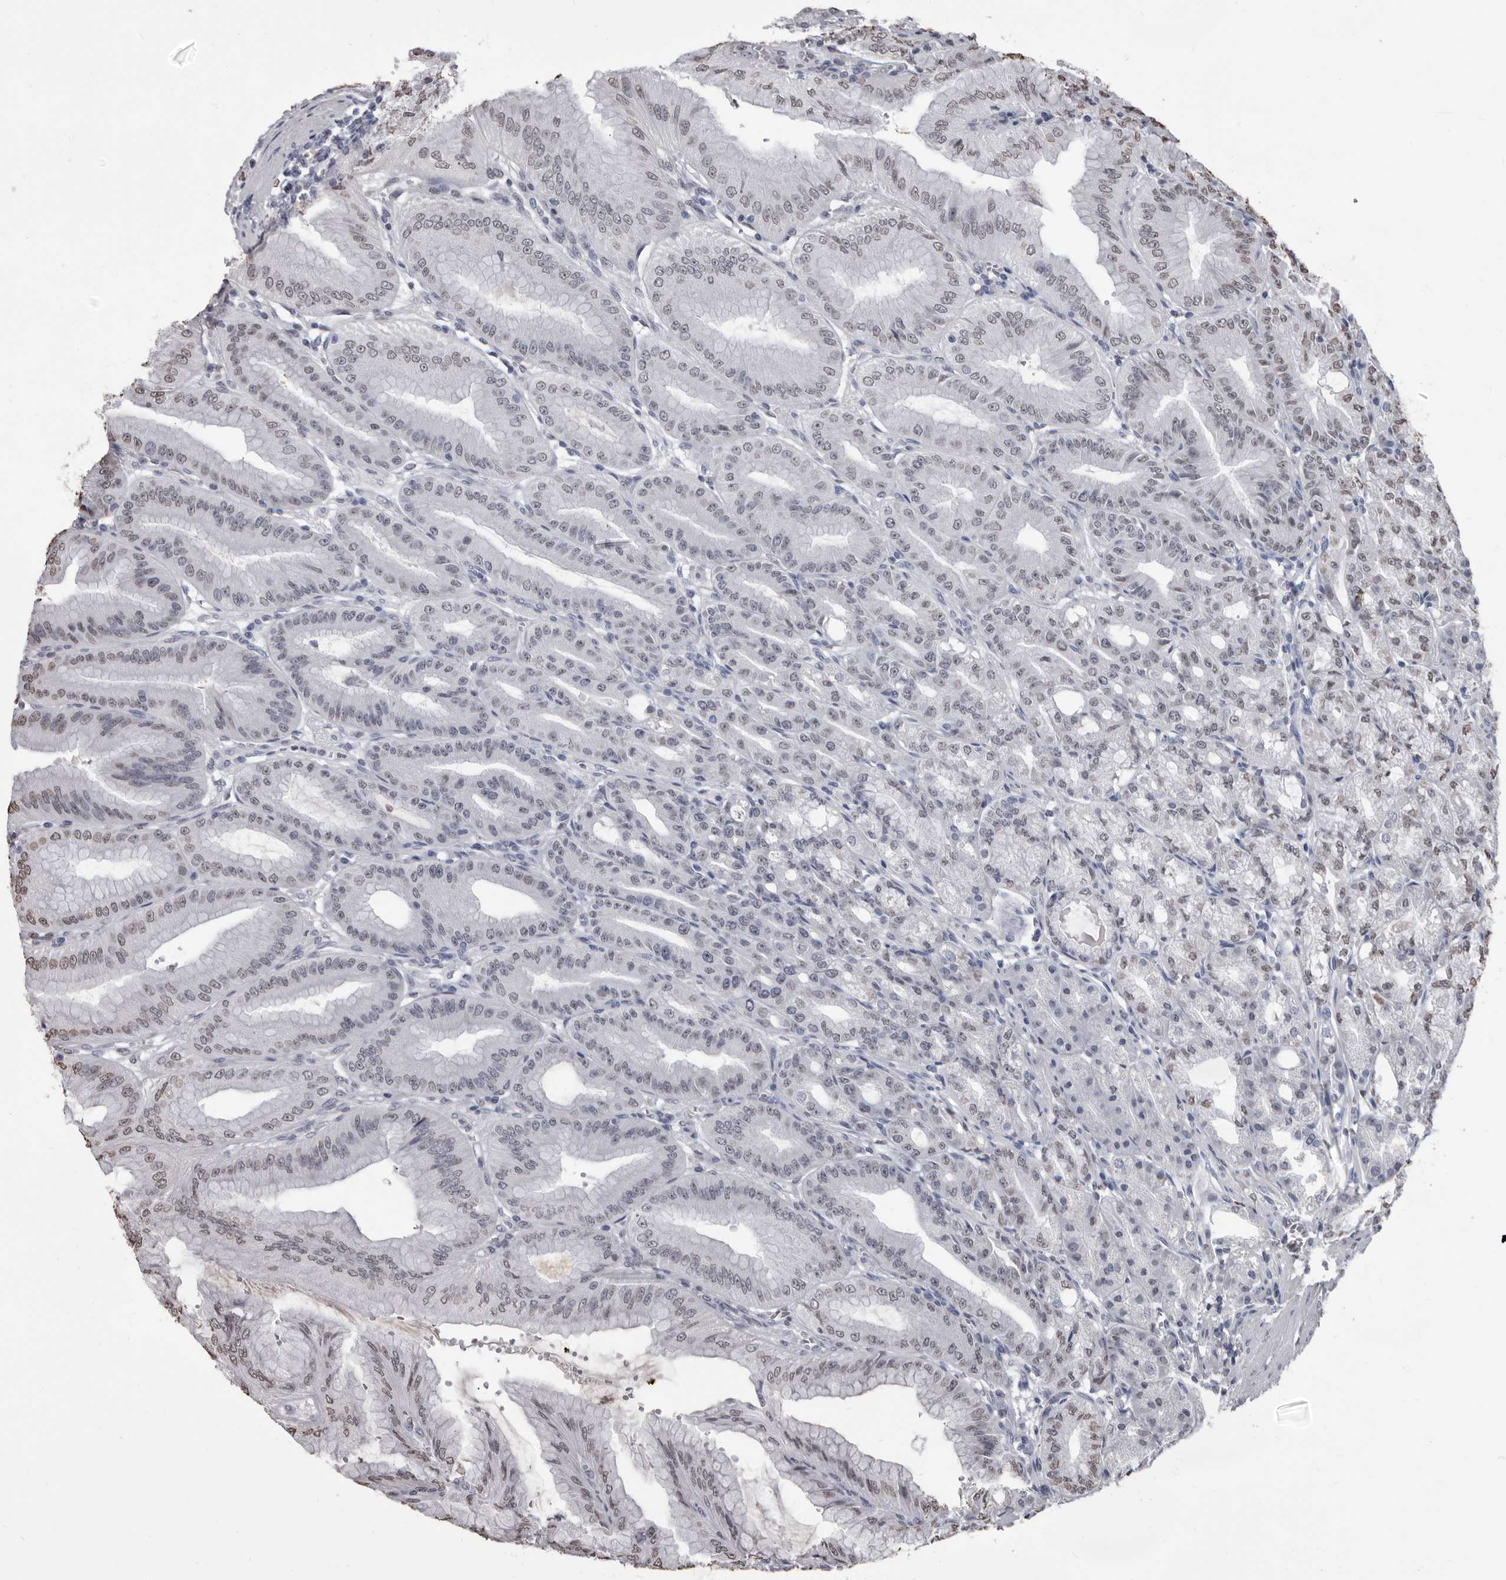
{"staining": {"intensity": "moderate", "quantity": "<25%", "location": "nuclear"}, "tissue": "stomach", "cell_type": "Glandular cells", "image_type": "normal", "snomed": [{"axis": "morphology", "description": "Normal tissue, NOS"}, {"axis": "topography", "description": "Stomach, lower"}], "caption": "This image demonstrates immunohistochemistry (IHC) staining of unremarkable stomach, with low moderate nuclear staining in about <25% of glandular cells.", "gene": "AHR", "patient": {"sex": "male", "age": 71}}